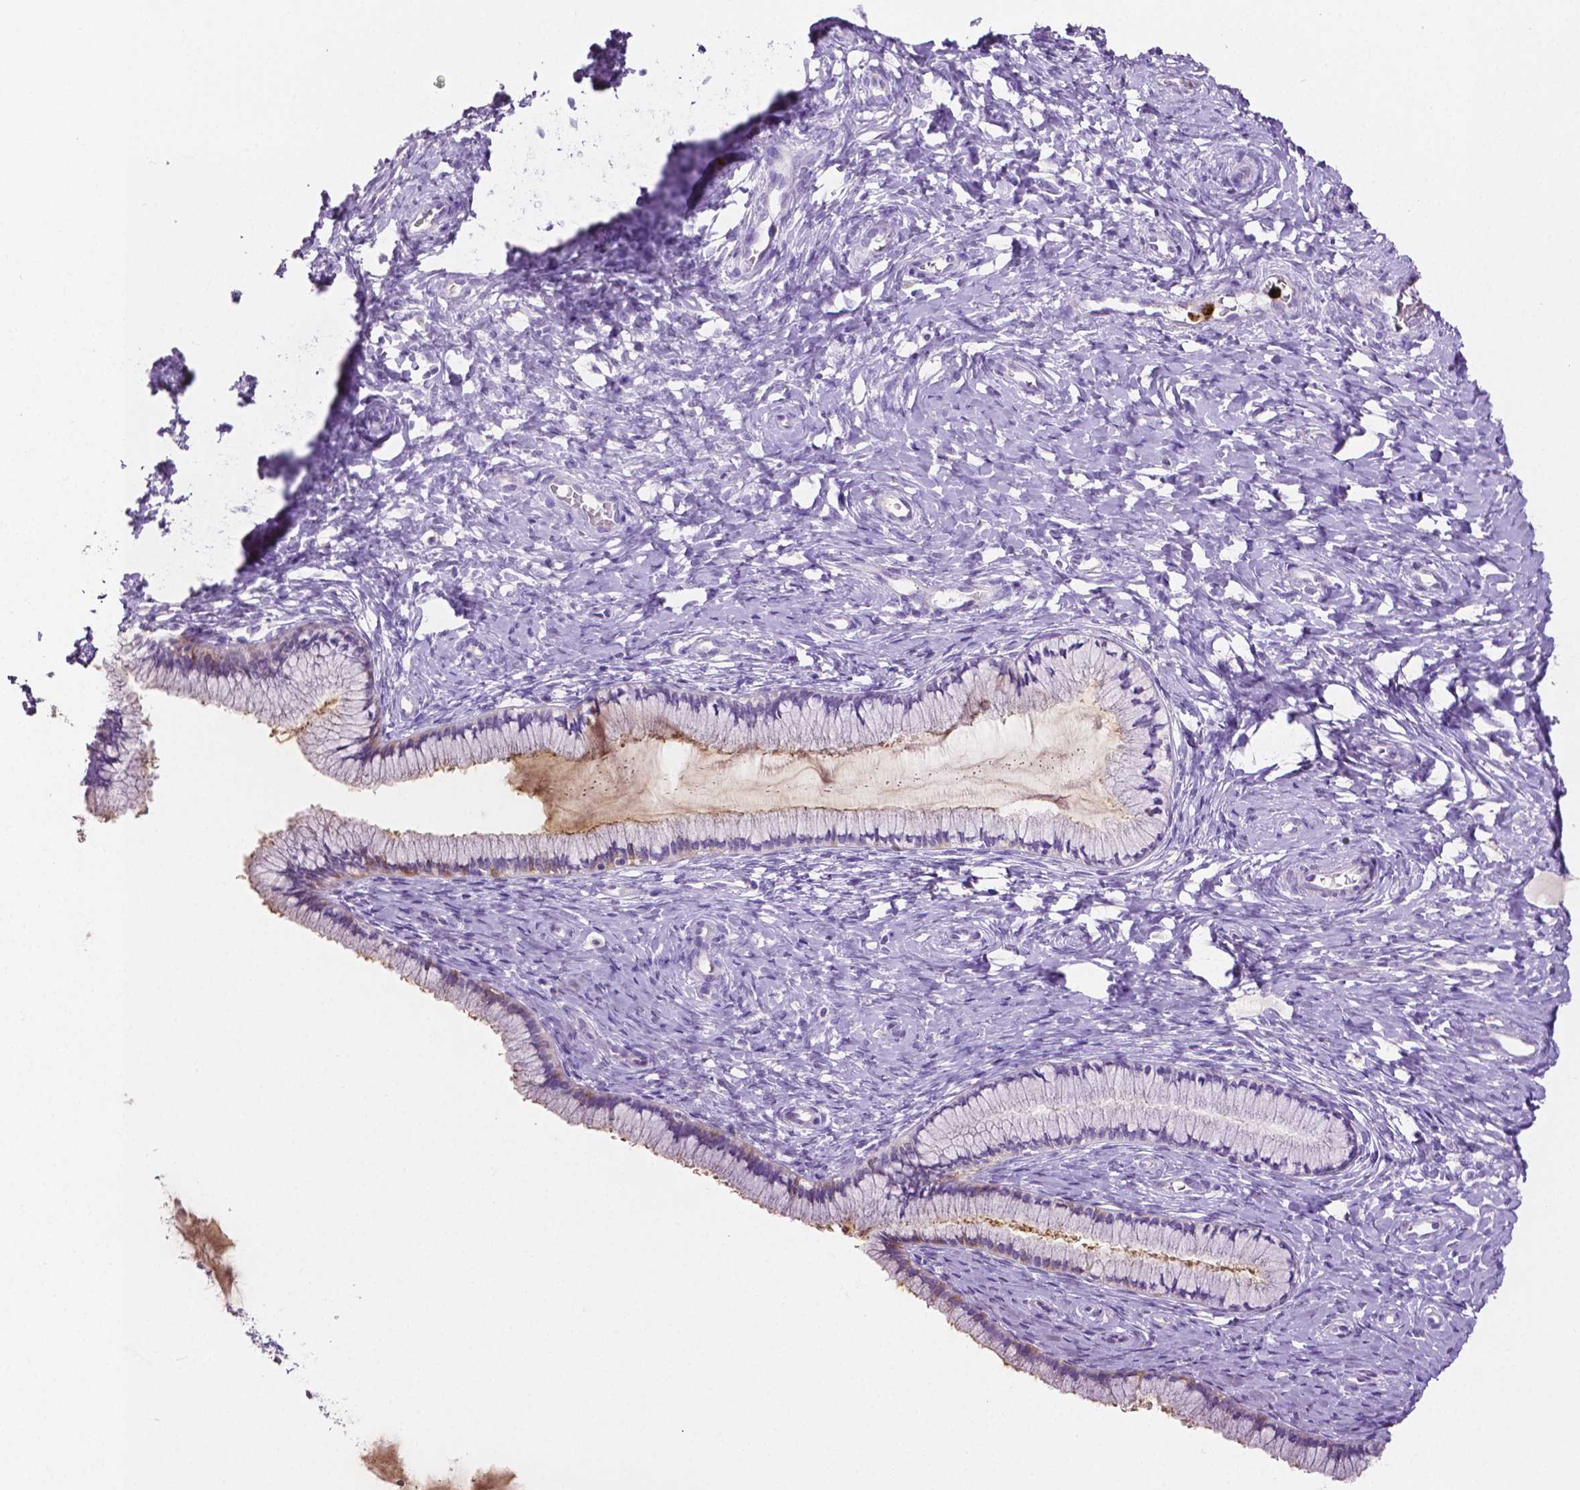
{"staining": {"intensity": "weak", "quantity": "<25%", "location": "cytoplasmic/membranous"}, "tissue": "cervix", "cell_type": "Glandular cells", "image_type": "normal", "snomed": [{"axis": "morphology", "description": "Normal tissue, NOS"}, {"axis": "topography", "description": "Cervix"}], "caption": "DAB (3,3'-diaminobenzidine) immunohistochemical staining of benign cervix demonstrates no significant positivity in glandular cells. The staining was performed using DAB (3,3'-diaminobenzidine) to visualize the protein expression in brown, while the nuclei were stained in blue with hematoxylin (Magnification: 20x).", "gene": "MMP9", "patient": {"sex": "female", "age": 37}}